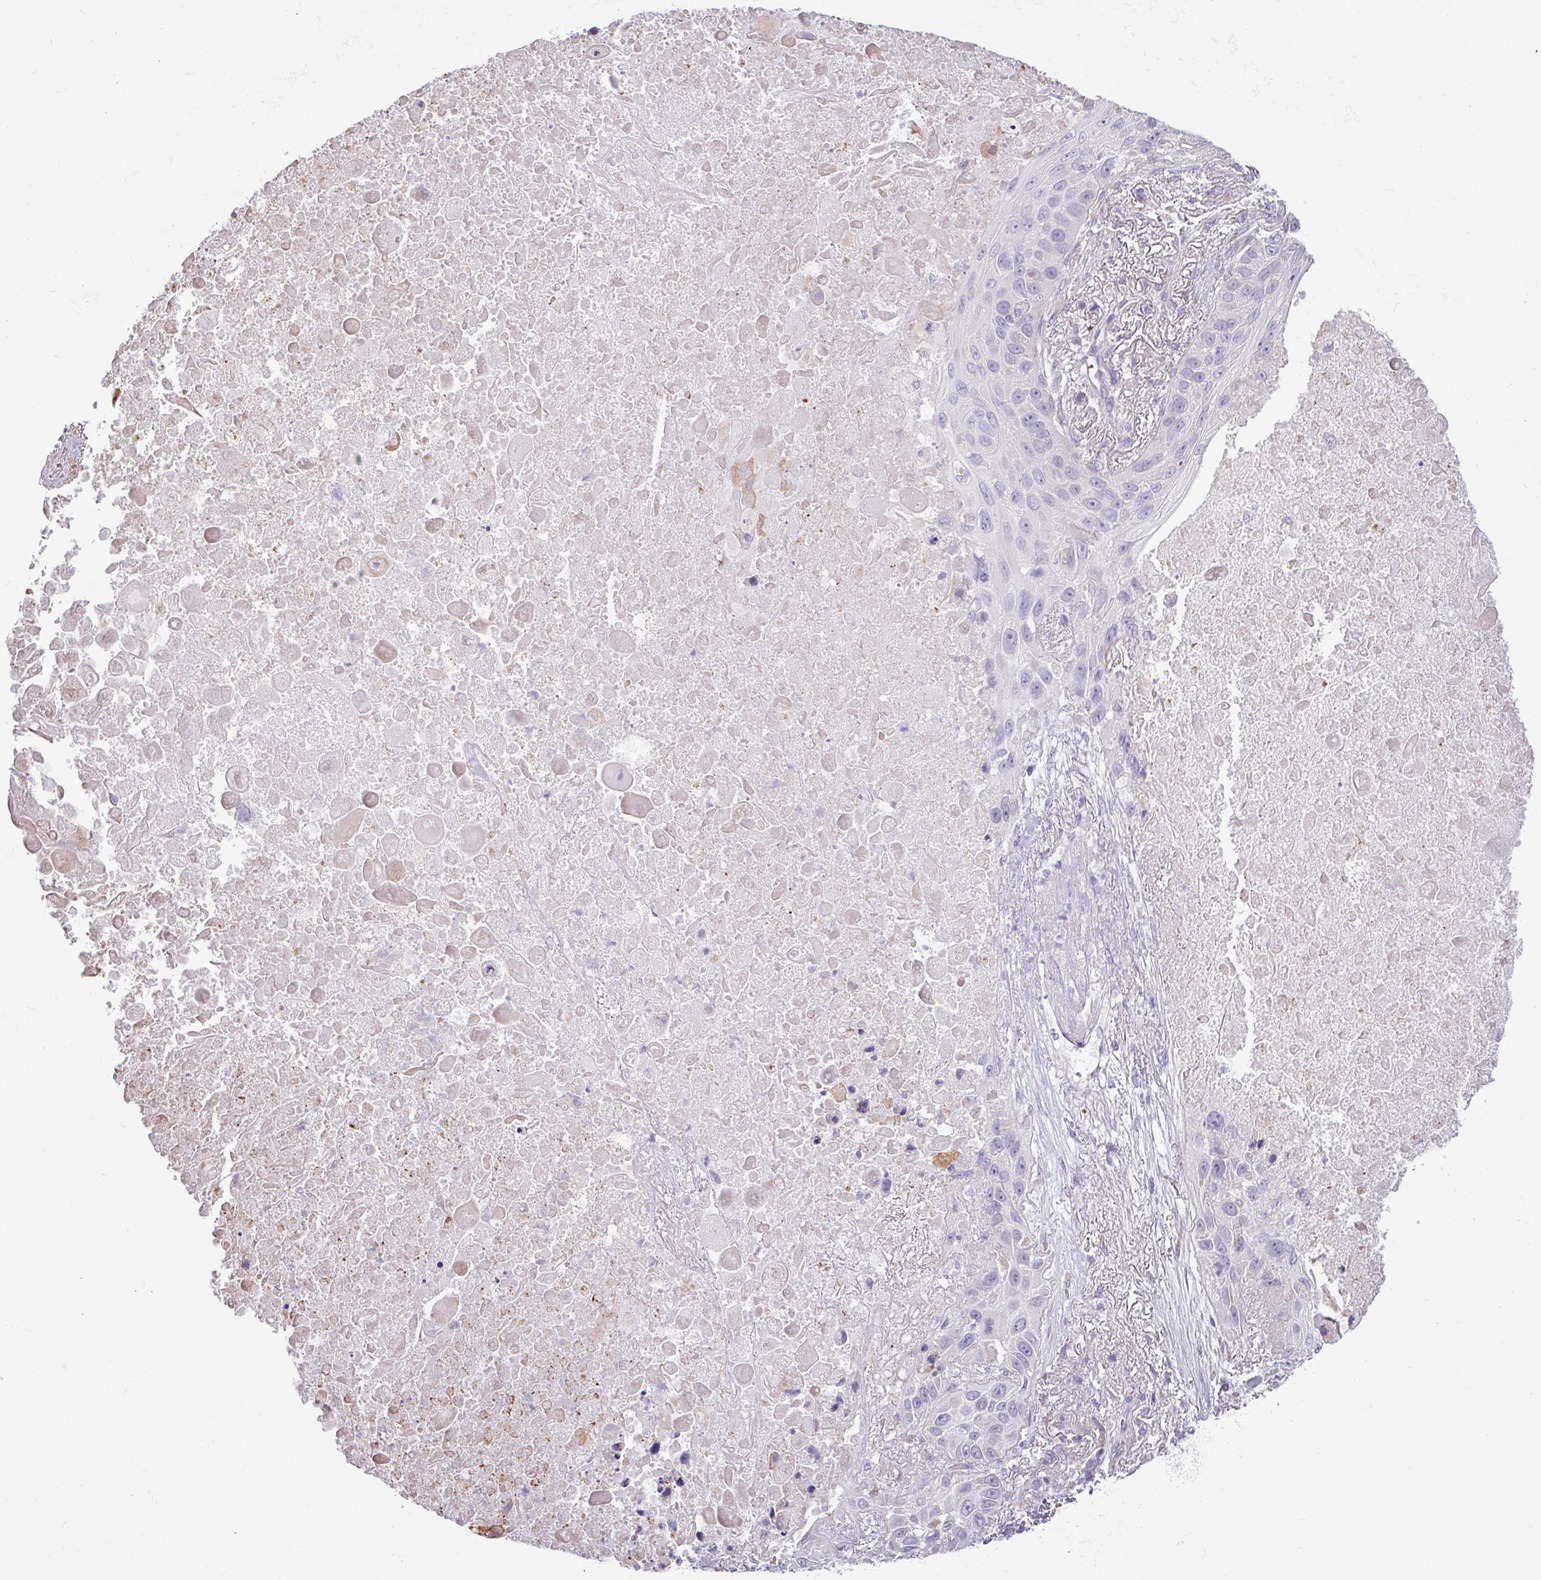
{"staining": {"intensity": "negative", "quantity": "none", "location": "none"}, "tissue": "lung cancer", "cell_type": "Tumor cells", "image_type": "cancer", "snomed": [{"axis": "morphology", "description": "Squamous cell carcinoma, NOS"}, {"axis": "topography", "description": "Lung"}], "caption": "Human lung cancer (squamous cell carcinoma) stained for a protein using IHC displays no expression in tumor cells.", "gene": "IRGC", "patient": {"sex": "male", "age": 66}}